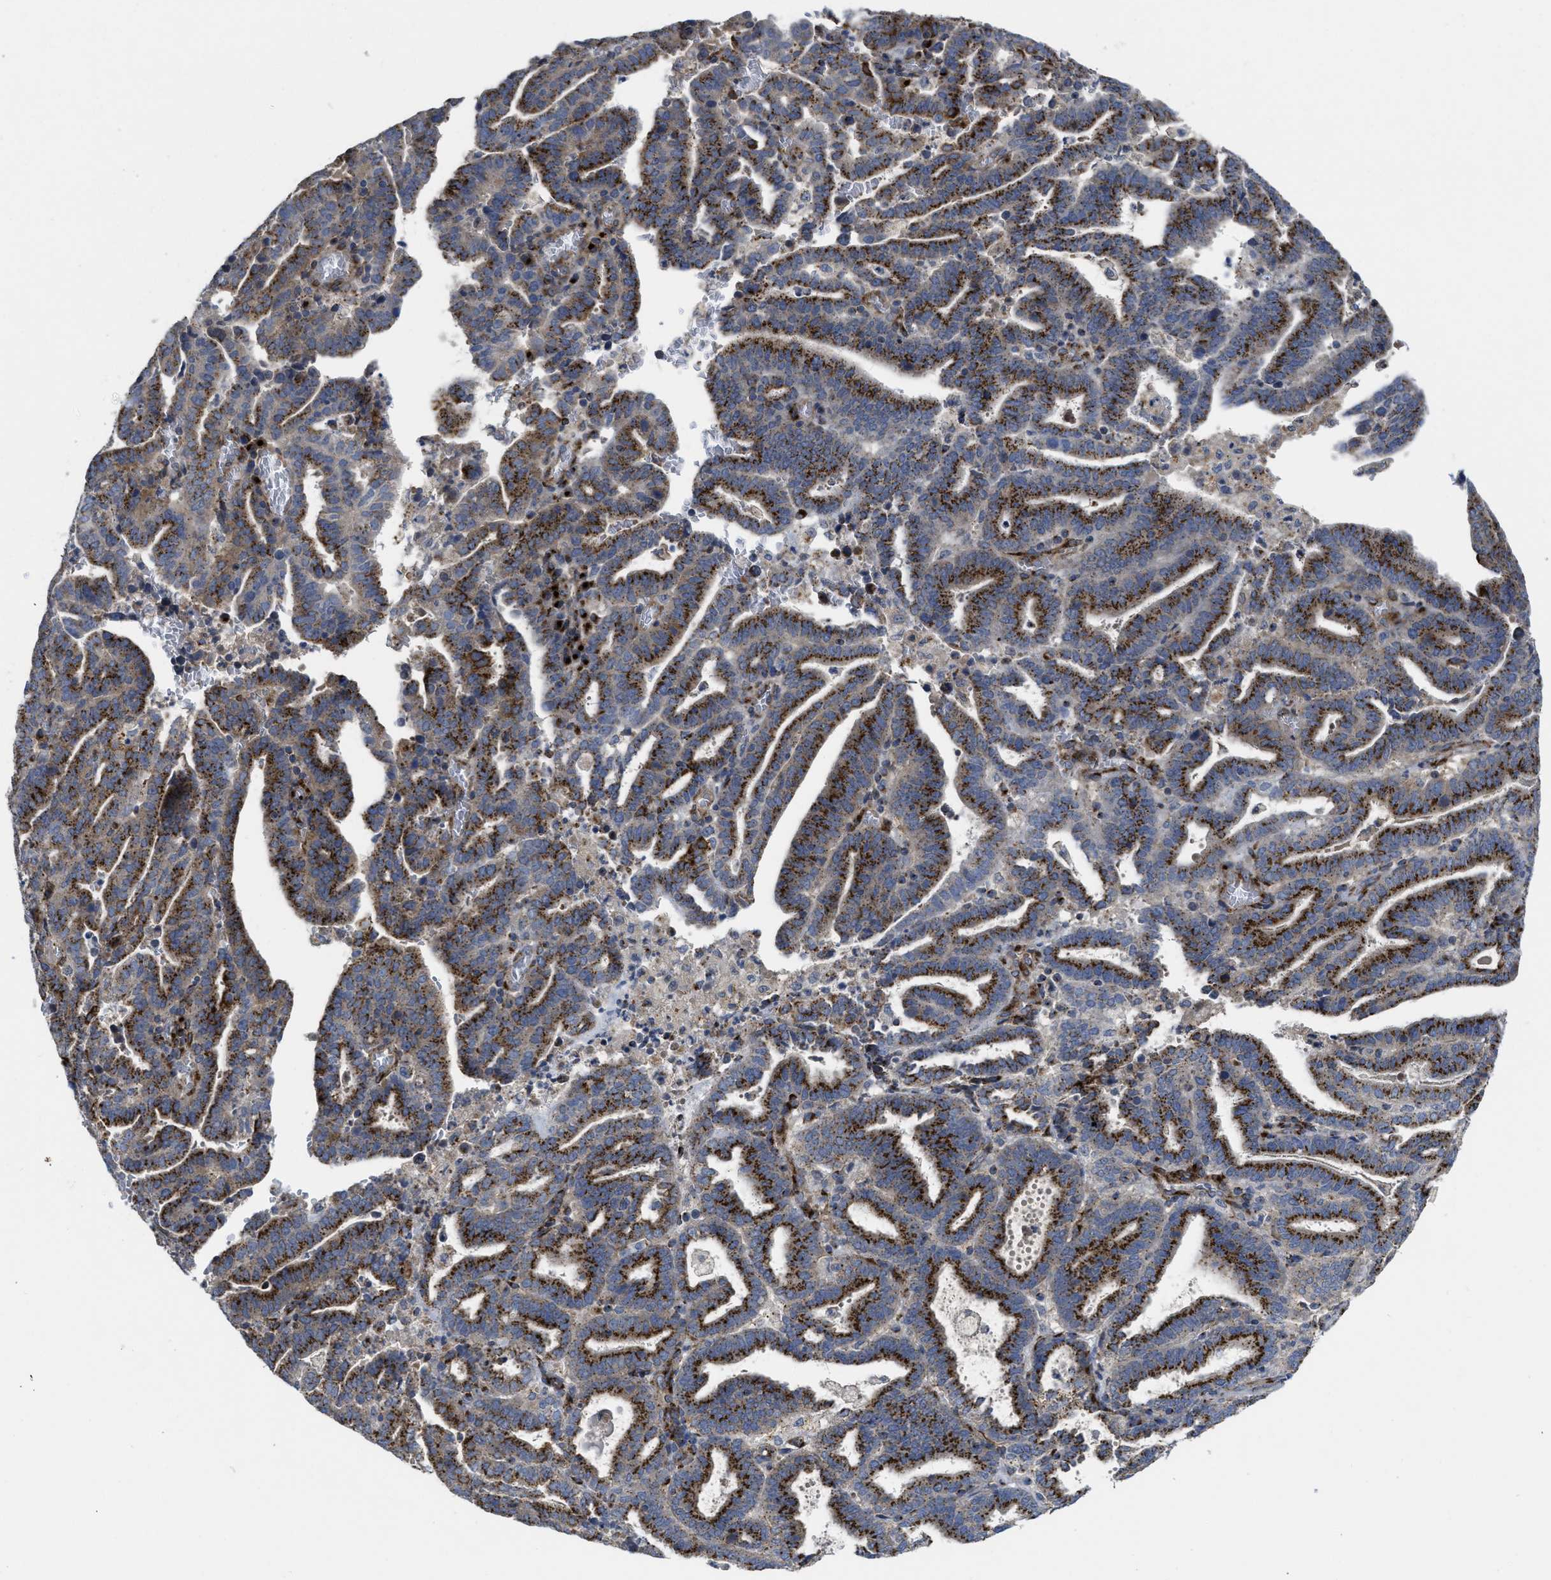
{"staining": {"intensity": "strong", "quantity": "25%-75%", "location": "cytoplasmic/membranous"}, "tissue": "endometrial cancer", "cell_type": "Tumor cells", "image_type": "cancer", "snomed": [{"axis": "morphology", "description": "Adenocarcinoma, NOS"}, {"axis": "topography", "description": "Uterus"}], "caption": "Adenocarcinoma (endometrial) was stained to show a protein in brown. There is high levels of strong cytoplasmic/membranous expression in about 25%-75% of tumor cells.", "gene": "ZNF70", "patient": {"sex": "female", "age": 83}}